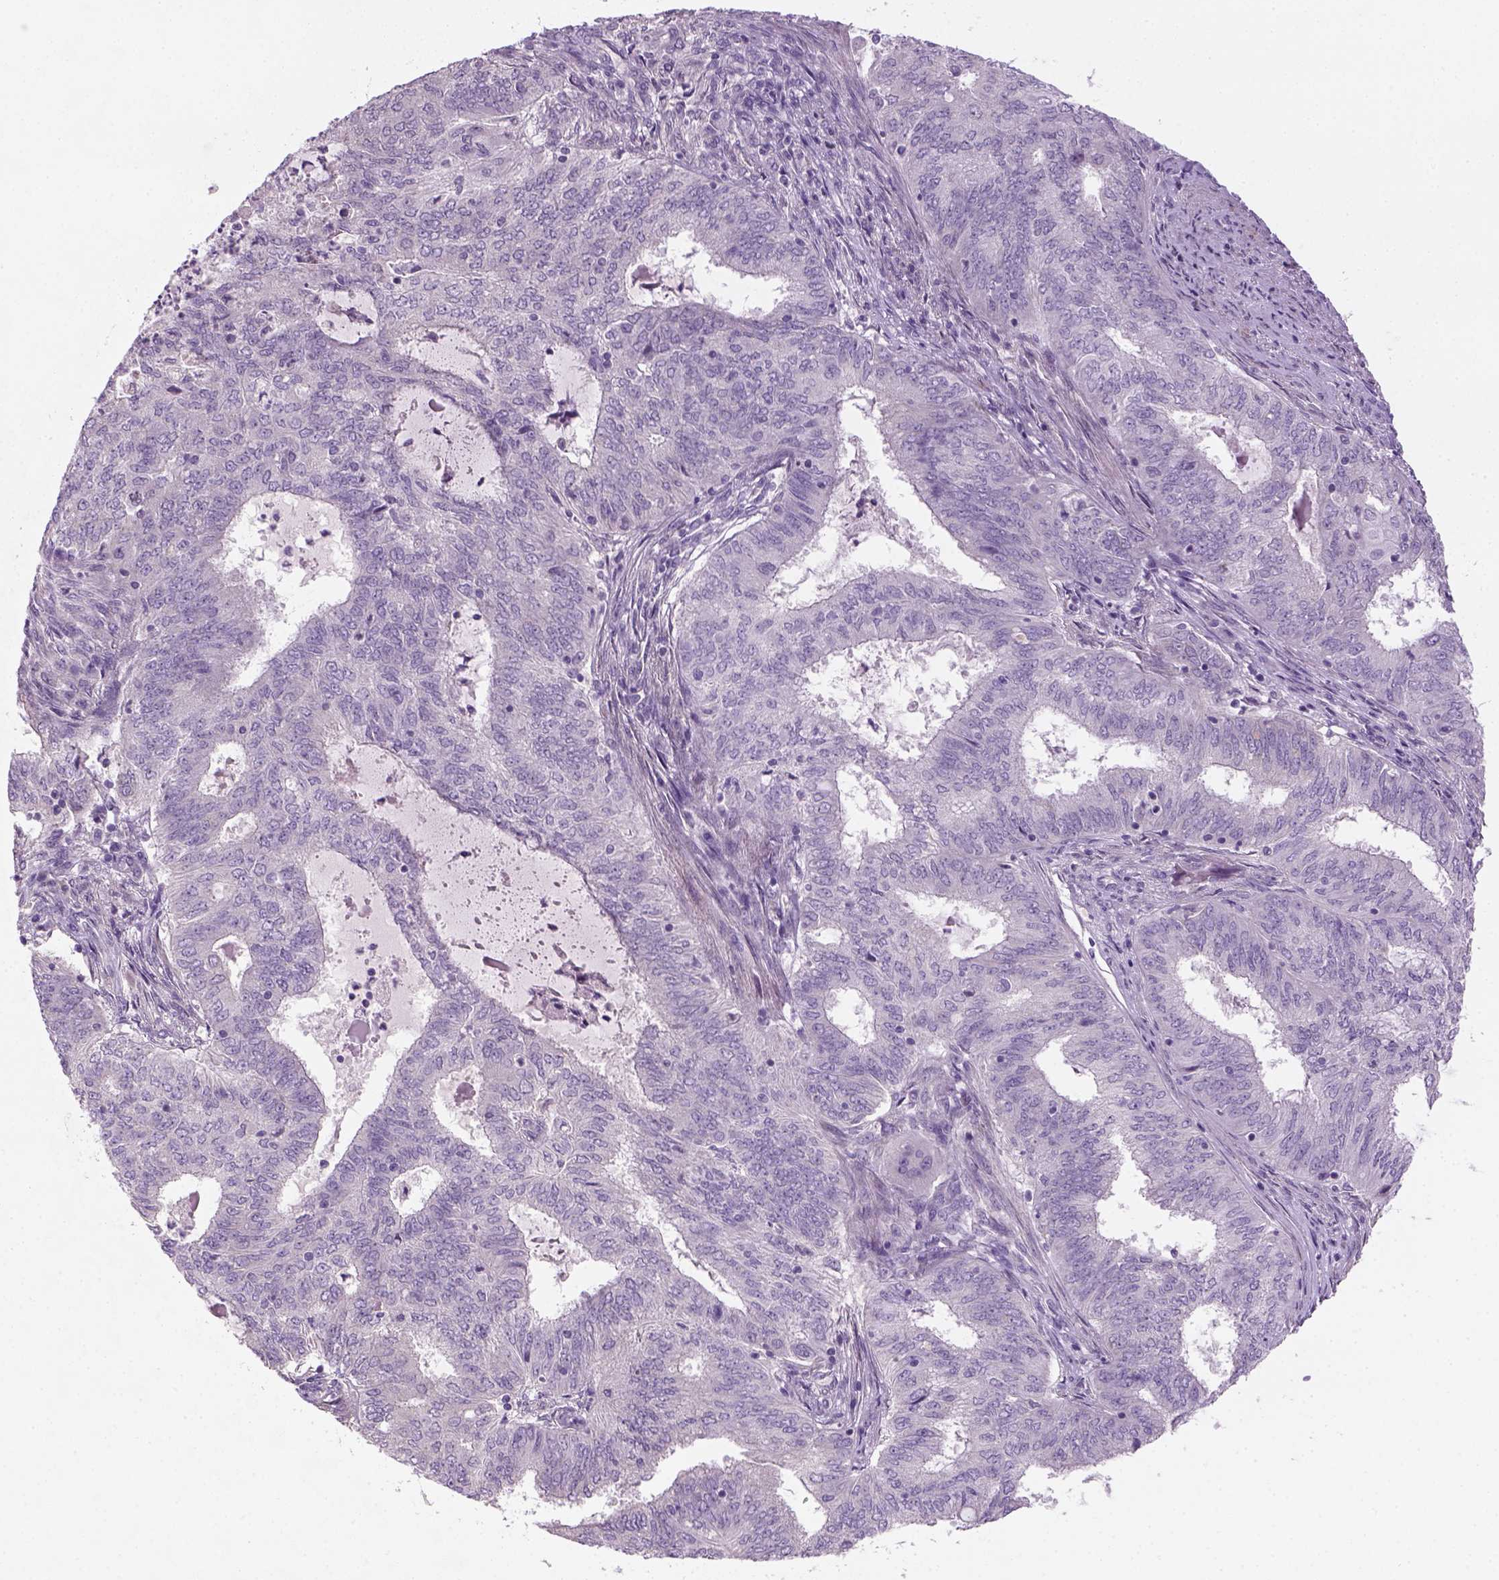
{"staining": {"intensity": "negative", "quantity": "none", "location": "none"}, "tissue": "endometrial cancer", "cell_type": "Tumor cells", "image_type": "cancer", "snomed": [{"axis": "morphology", "description": "Adenocarcinoma, NOS"}, {"axis": "topography", "description": "Endometrium"}], "caption": "A high-resolution image shows immunohistochemistry (IHC) staining of endometrial cancer (adenocarcinoma), which demonstrates no significant expression in tumor cells.", "gene": "NUDT6", "patient": {"sex": "female", "age": 62}}